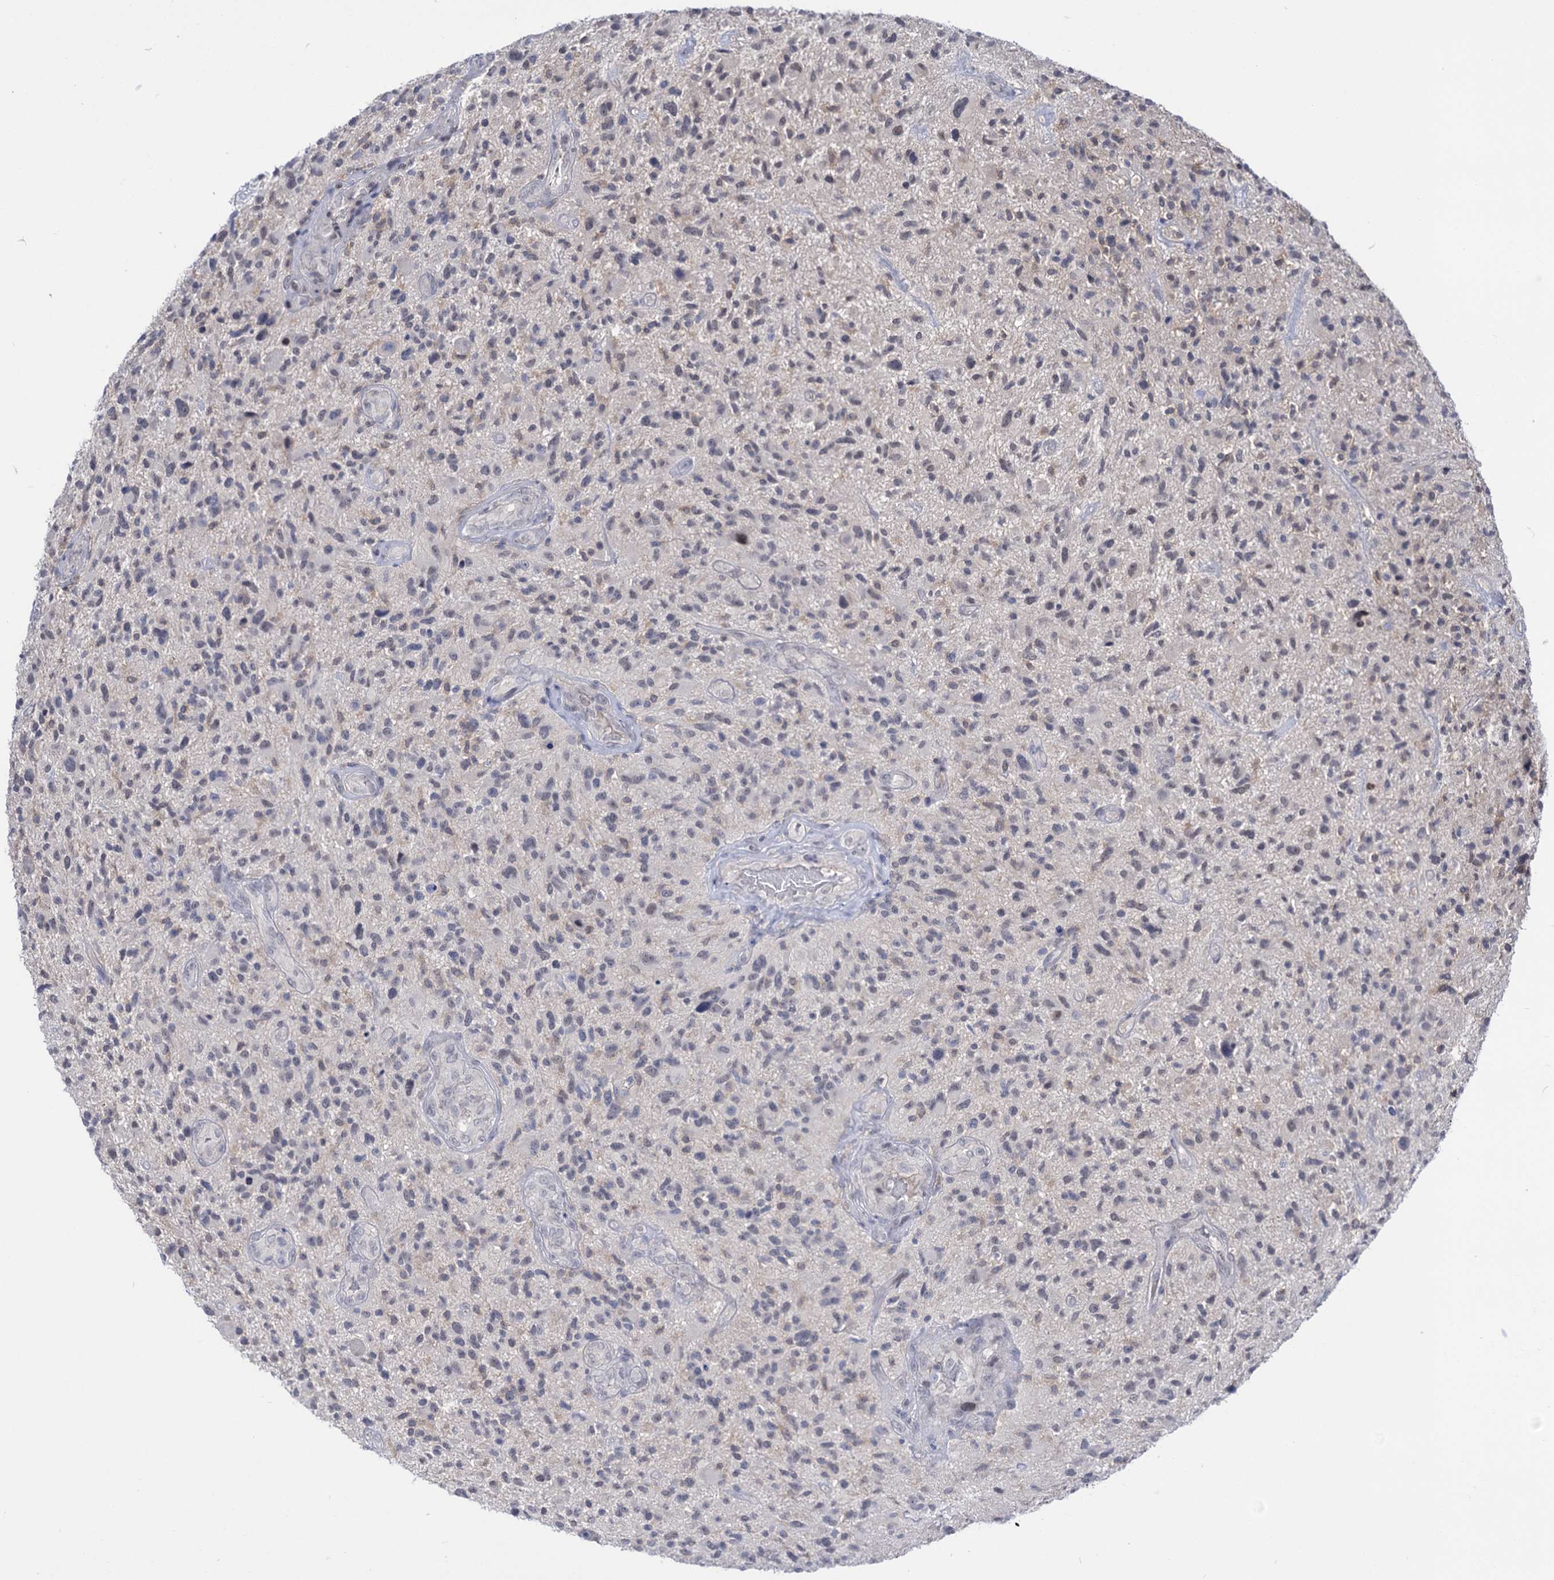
{"staining": {"intensity": "negative", "quantity": "none", "location": "none"}, "tissue": "glioma", "cell_type": "Tumor cells", "image_type": "cancer", "snomed": [{"axis": "morphology", "description": "Glioma, malignant, High grade"}, {"axis": "topography", "description": "Brain"}], "caption": "Tumor cells are negative for protein expression in human glioma.", "gene": "NEK10", "patient": {"sex": "male", "age": 47}}